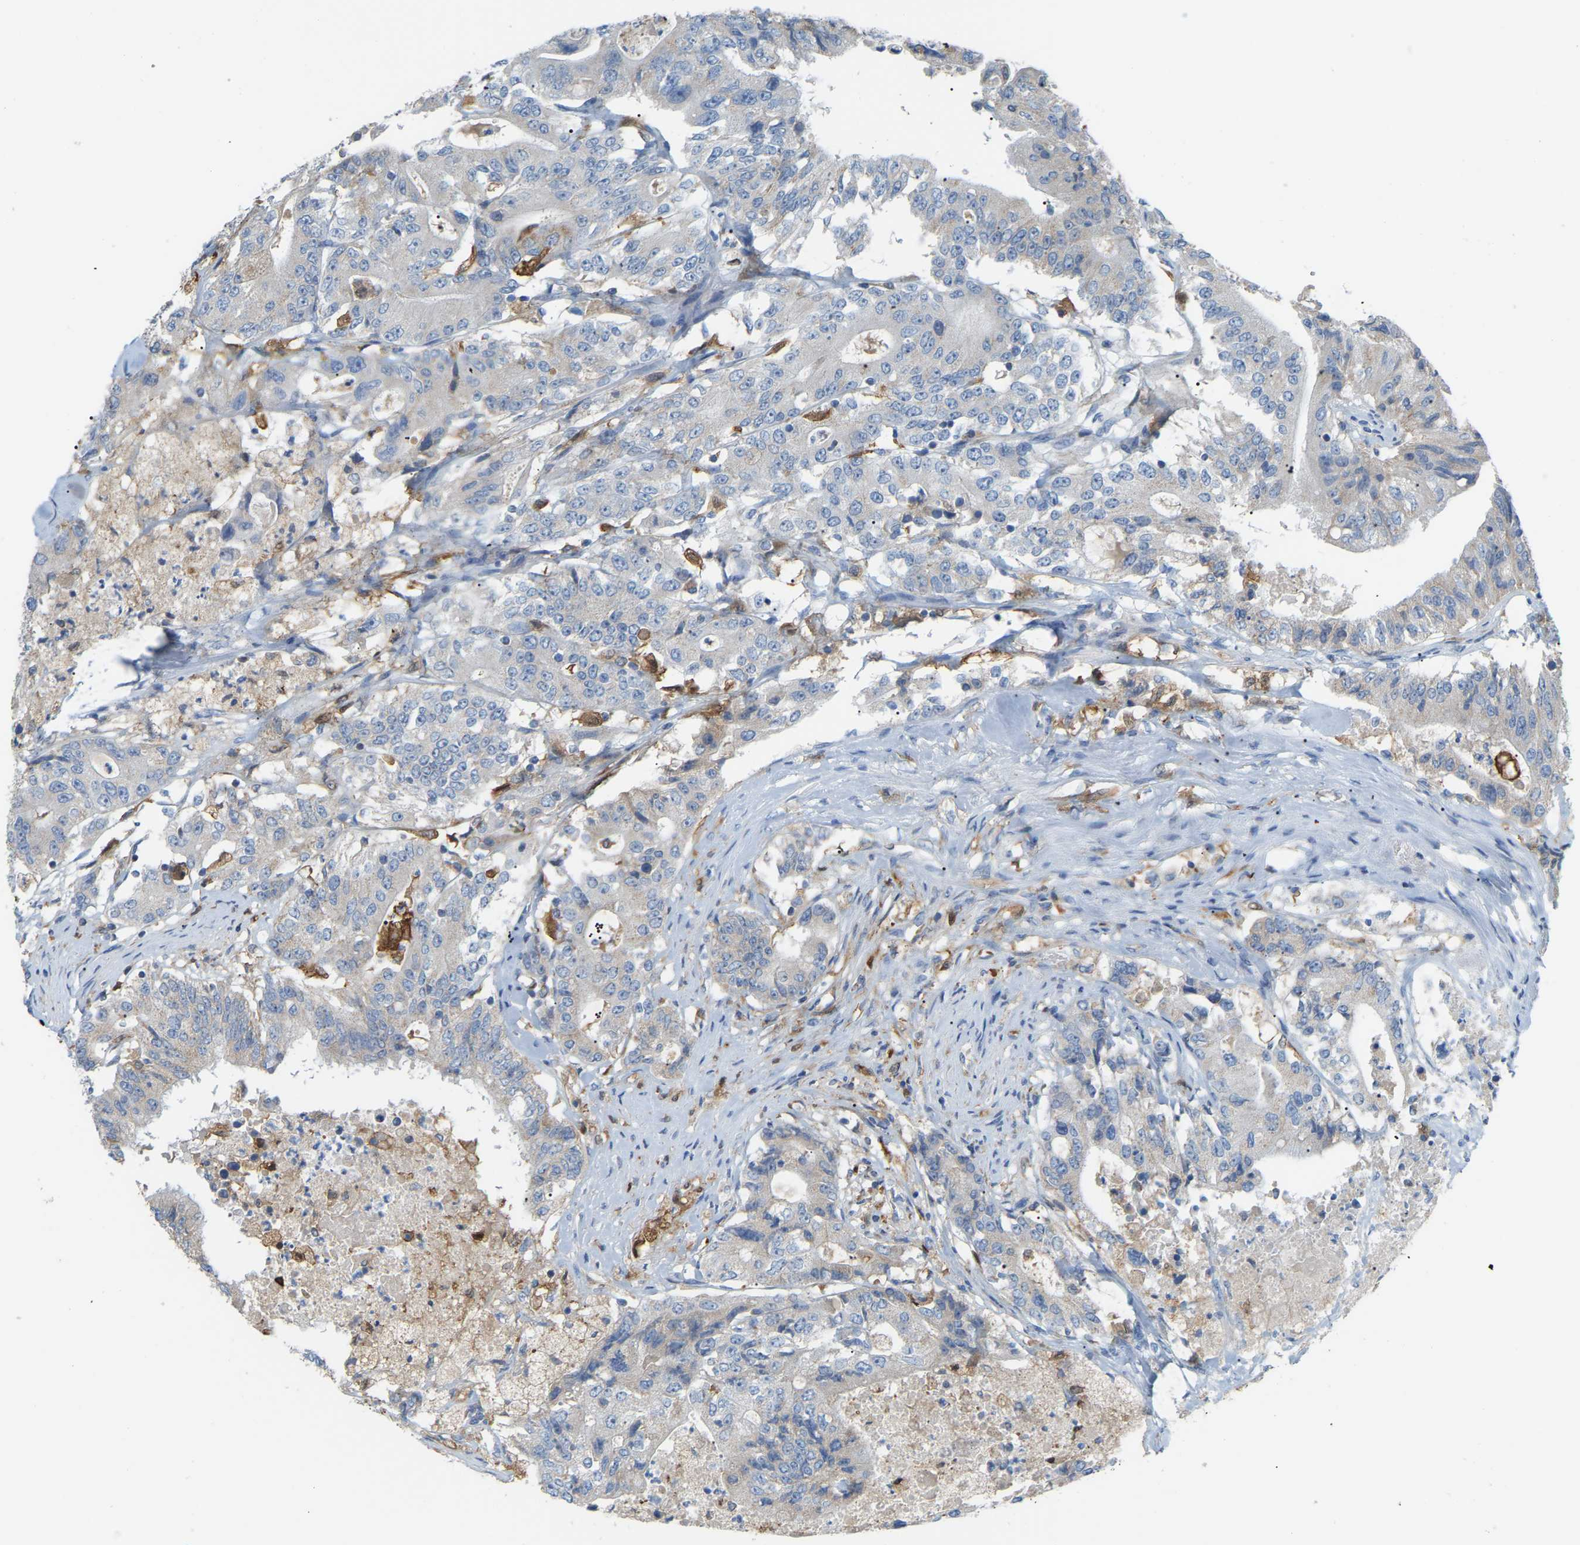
{"staining": {"intensity": "negative", "quantity": "none", "location": "none"}, "tissue": "colorectal cancer", "cell_type": "Tumor cells", "image_type": "cancer", "snomed": [{"axis": "morphology", "description": "Adenocarcinoma, NOS"}, {"axis": "topography", "description": "Colon"}], "caption": "DAB (3,3'-diaminobenzidine) immunohistochemical staining of human colorectal cancer (adenocarcinoma) shows no significant staining in tumor cells. Nuclei are stained in blue.", "gene": "CROT", "patient": {"sex": "female", "age": 77}}